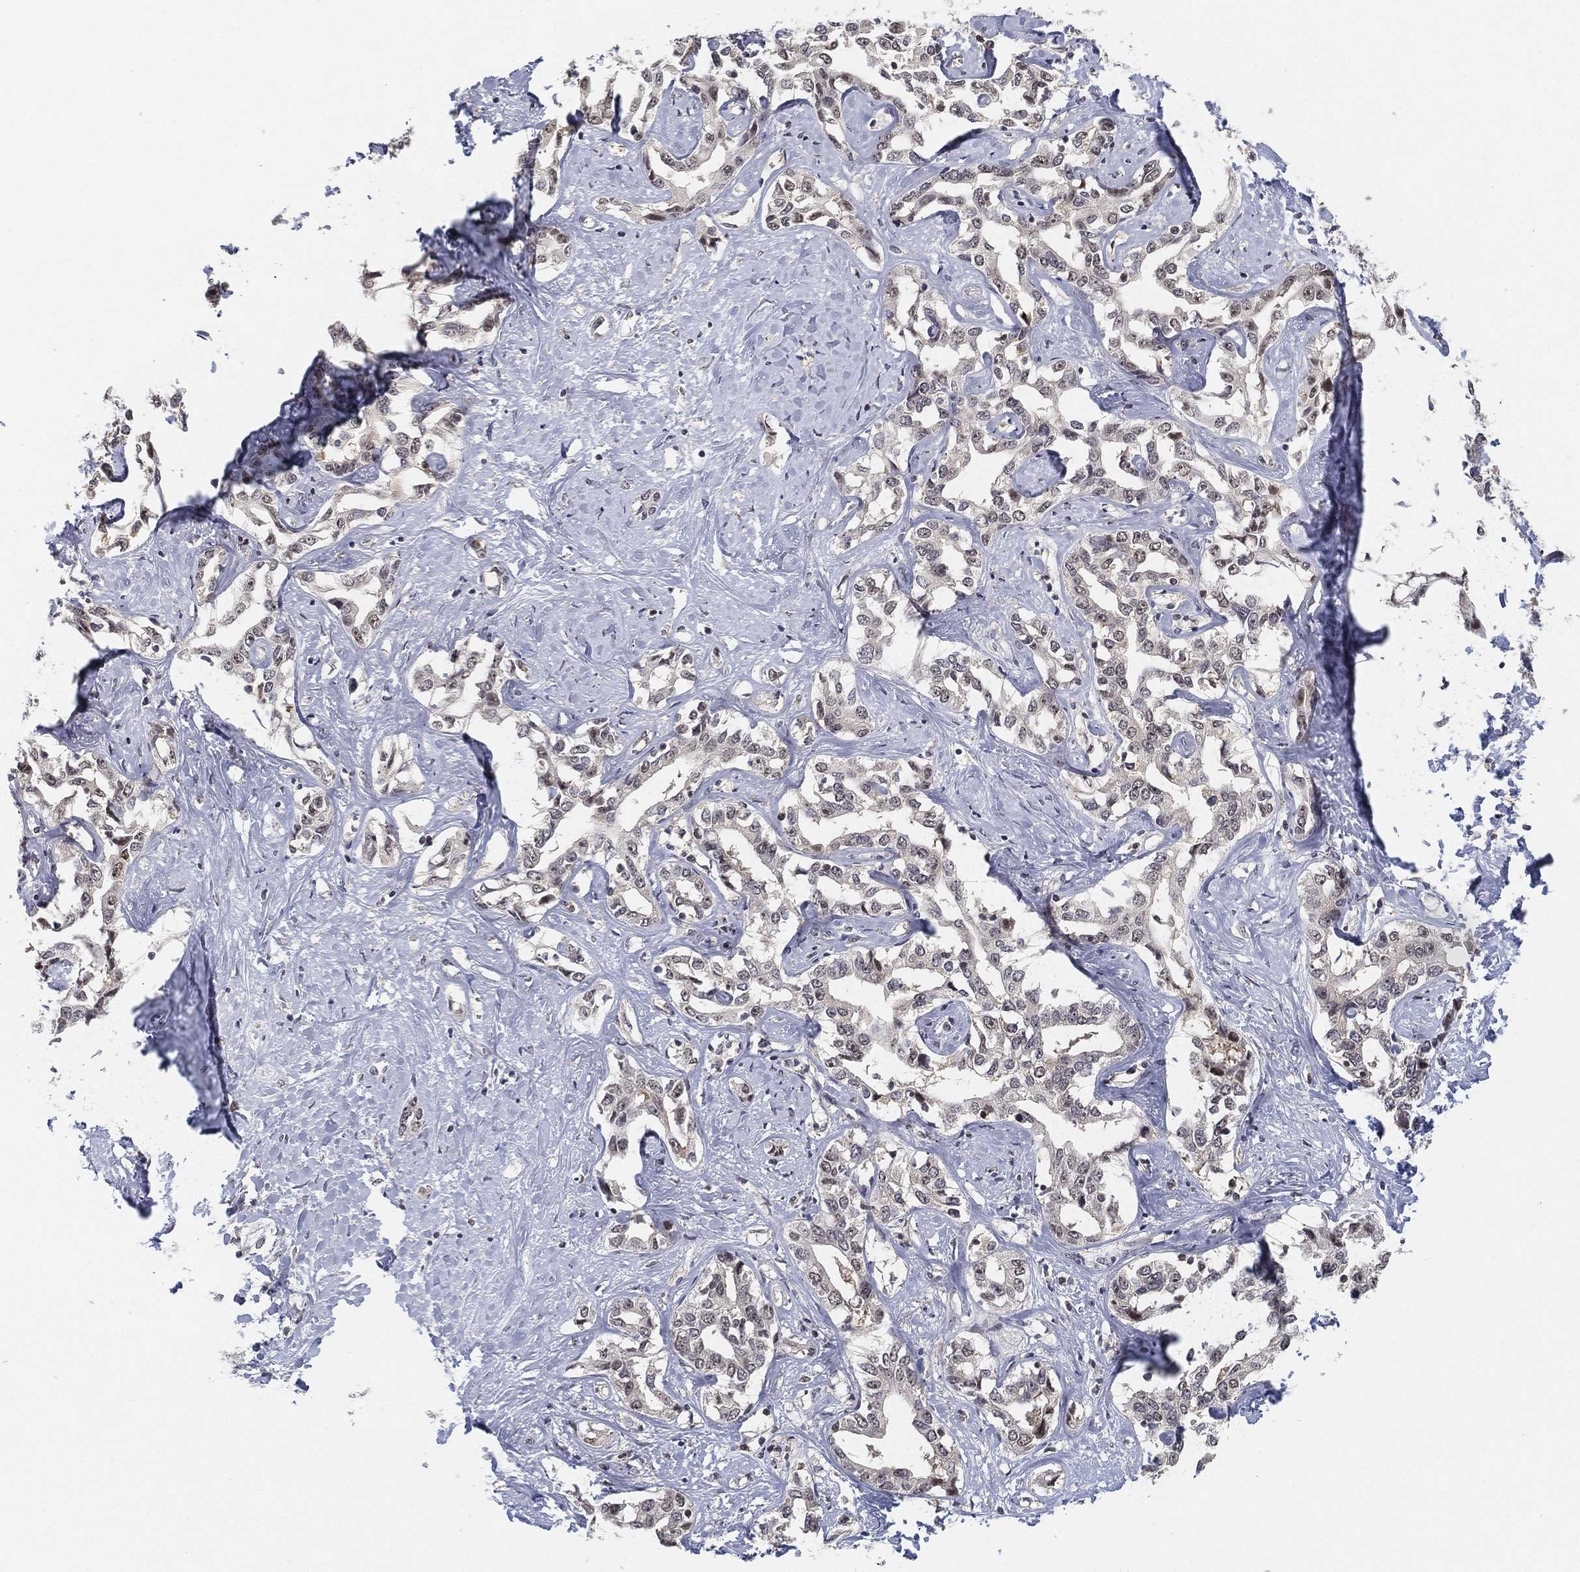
{"staining": {"intensity": "moderate", "quantity": "<25%", "location": "nuclear"}, "tissue": "liver cancer", "cell_type": "Tumor cells", "image_type": "cancer", "snomed": [{"axis": "morphology", "description": "Cholangiocarcinoma"}, {"axis": "topography", "description": "Liver"}], "caption": "Brown immunohistochemical staining in liver cancer (cholangiocarcinoma) reveals moderate nuclear expression in about <25% of tumor cells.", "gene": "PPP1R16B", "patient": {"sex": "male", "age": 59}}